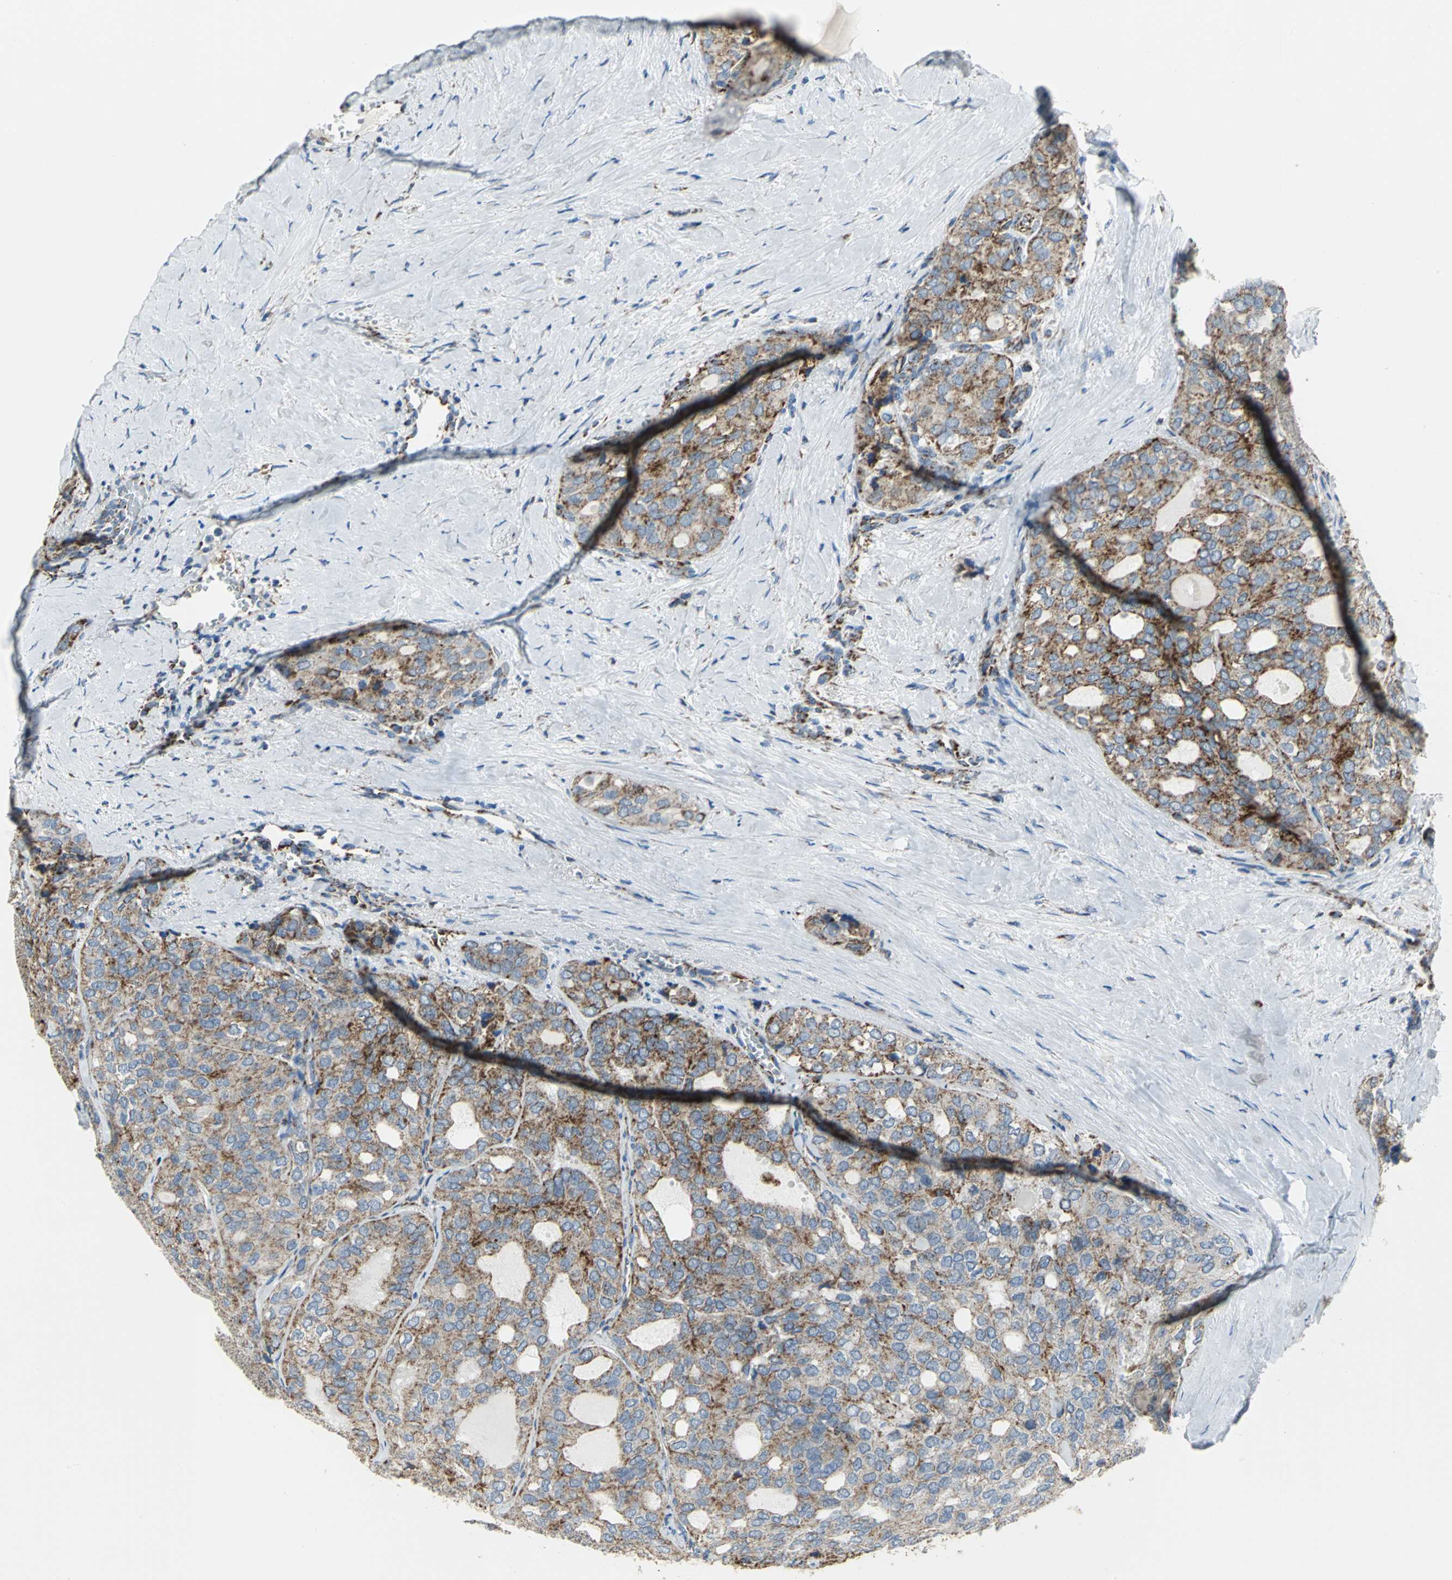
{"staining": {"intensity": "moderate", "quantity": ">75%", "location": "cytoplasmic/membranous"}, "tissue": "thyroid cancer", "cell_type": "Tumor cells", "image_type": "cancer", "snomed": [{"axis": "morphology", "description": "Follicular adenoma carcinoma, NOS"}, {"axis": "topography", "description": "Thyroid gland"}], "caption": "Follicular adenoma carcinoma (thyroid) stained with immunohistochemistry (IHC) displays moderate cytoplasmic/membranous staining in about >75% of tumor cells.", "gene": "NTRK1", "patient": {"sex": "male", "age": 75}}